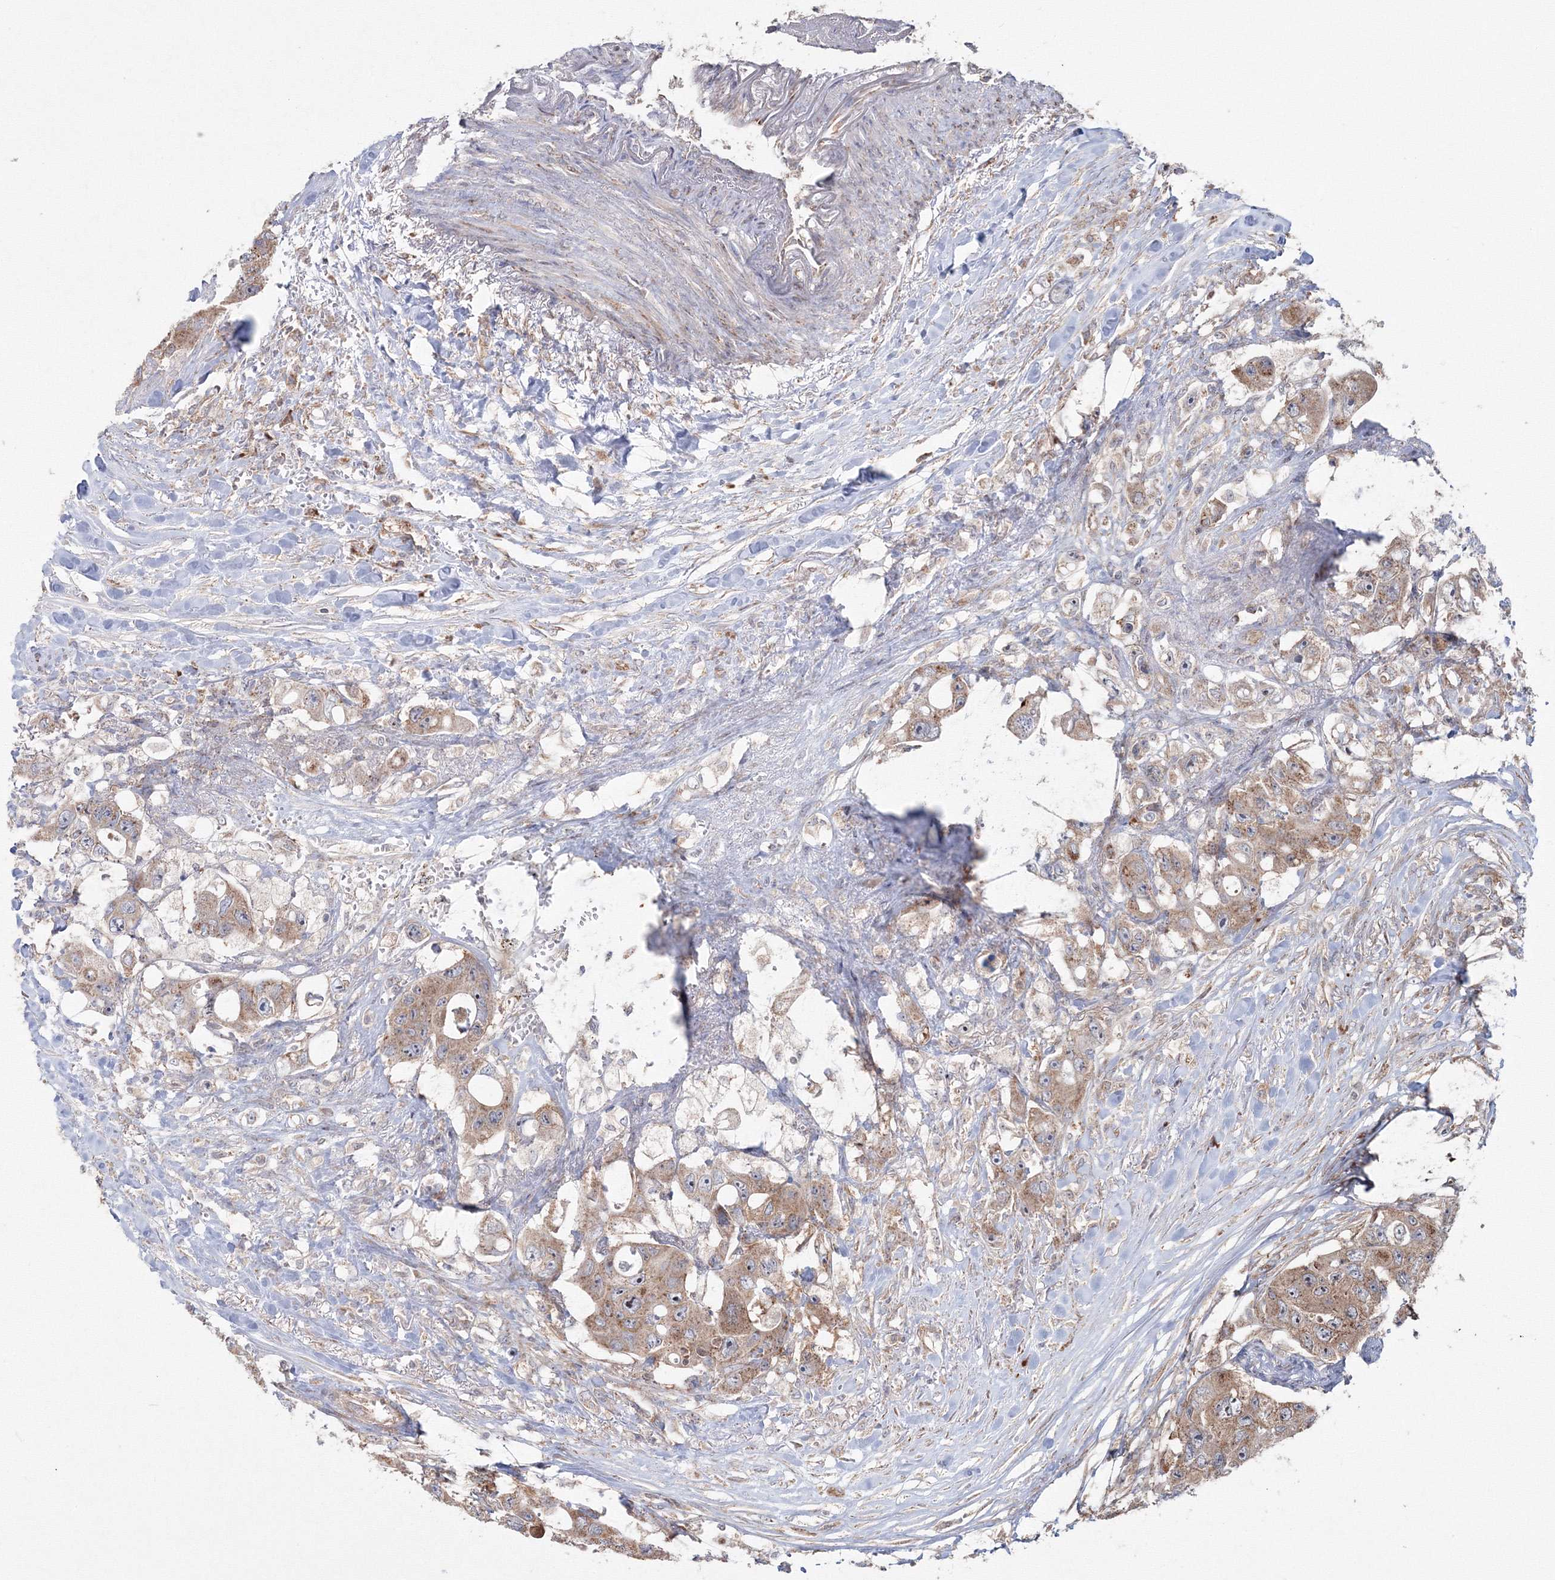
{"staining": {"intensity": "moderate", "quantity": ">75%", "location": "cytoplasmic/membranous"}, "tissue": "colorectal cancer", "cell_type": "Tumor cells", "image_type": "cancer", "snomed": [{"axis": "morphology", "description": "Adenocarcinoma, NOS"}, {"axis": "topography", "description": "Colon"}], "caption": "This is a micrograph of IHC staining of adenocarcinoma (colorectal), which shows moderate staining in the cytoplasmic/membranous of tumor cells.", "gene": "PEX13", "patient": {"sex": "female", "age": 46}}